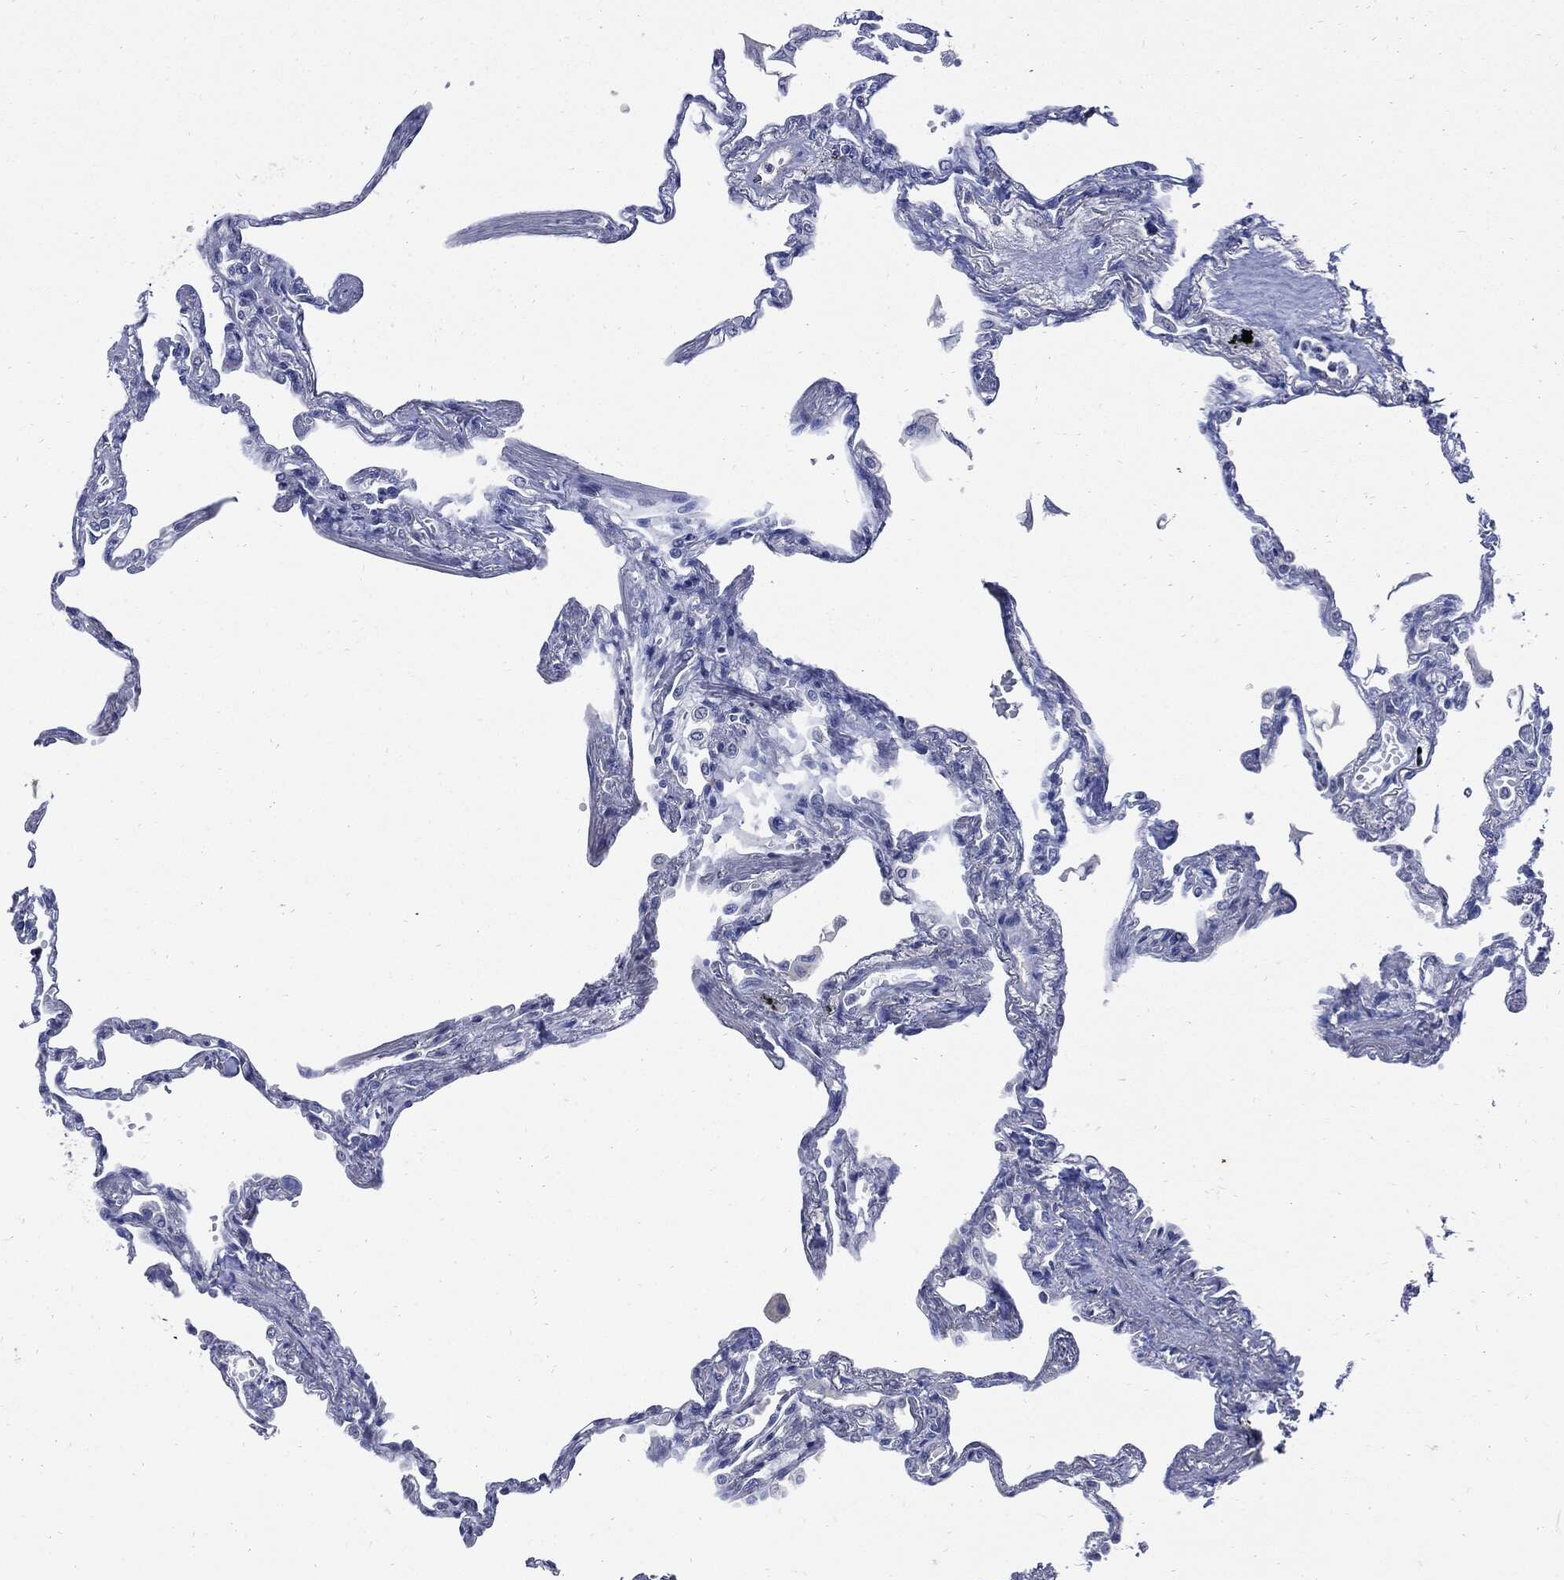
{"staining": {"intensity": "negative", "quantity": "none", "location": "none"}, "tissue": "lung", "cell_type": "Alveolar cells", "image_type": "normal", "snomed": [{"axis": "morphology", "description": "Normal tissue, NOS"}, {"axis": "topography", "description": "Lung"}], "caption": "Immunohistochemistry micrograph of unremarkable lung: human lung stained with DAB demonstrates no significant protein staining in alveolar cells.", "gene": "CPE", "patient": {"sex": "male", "age": 78}}